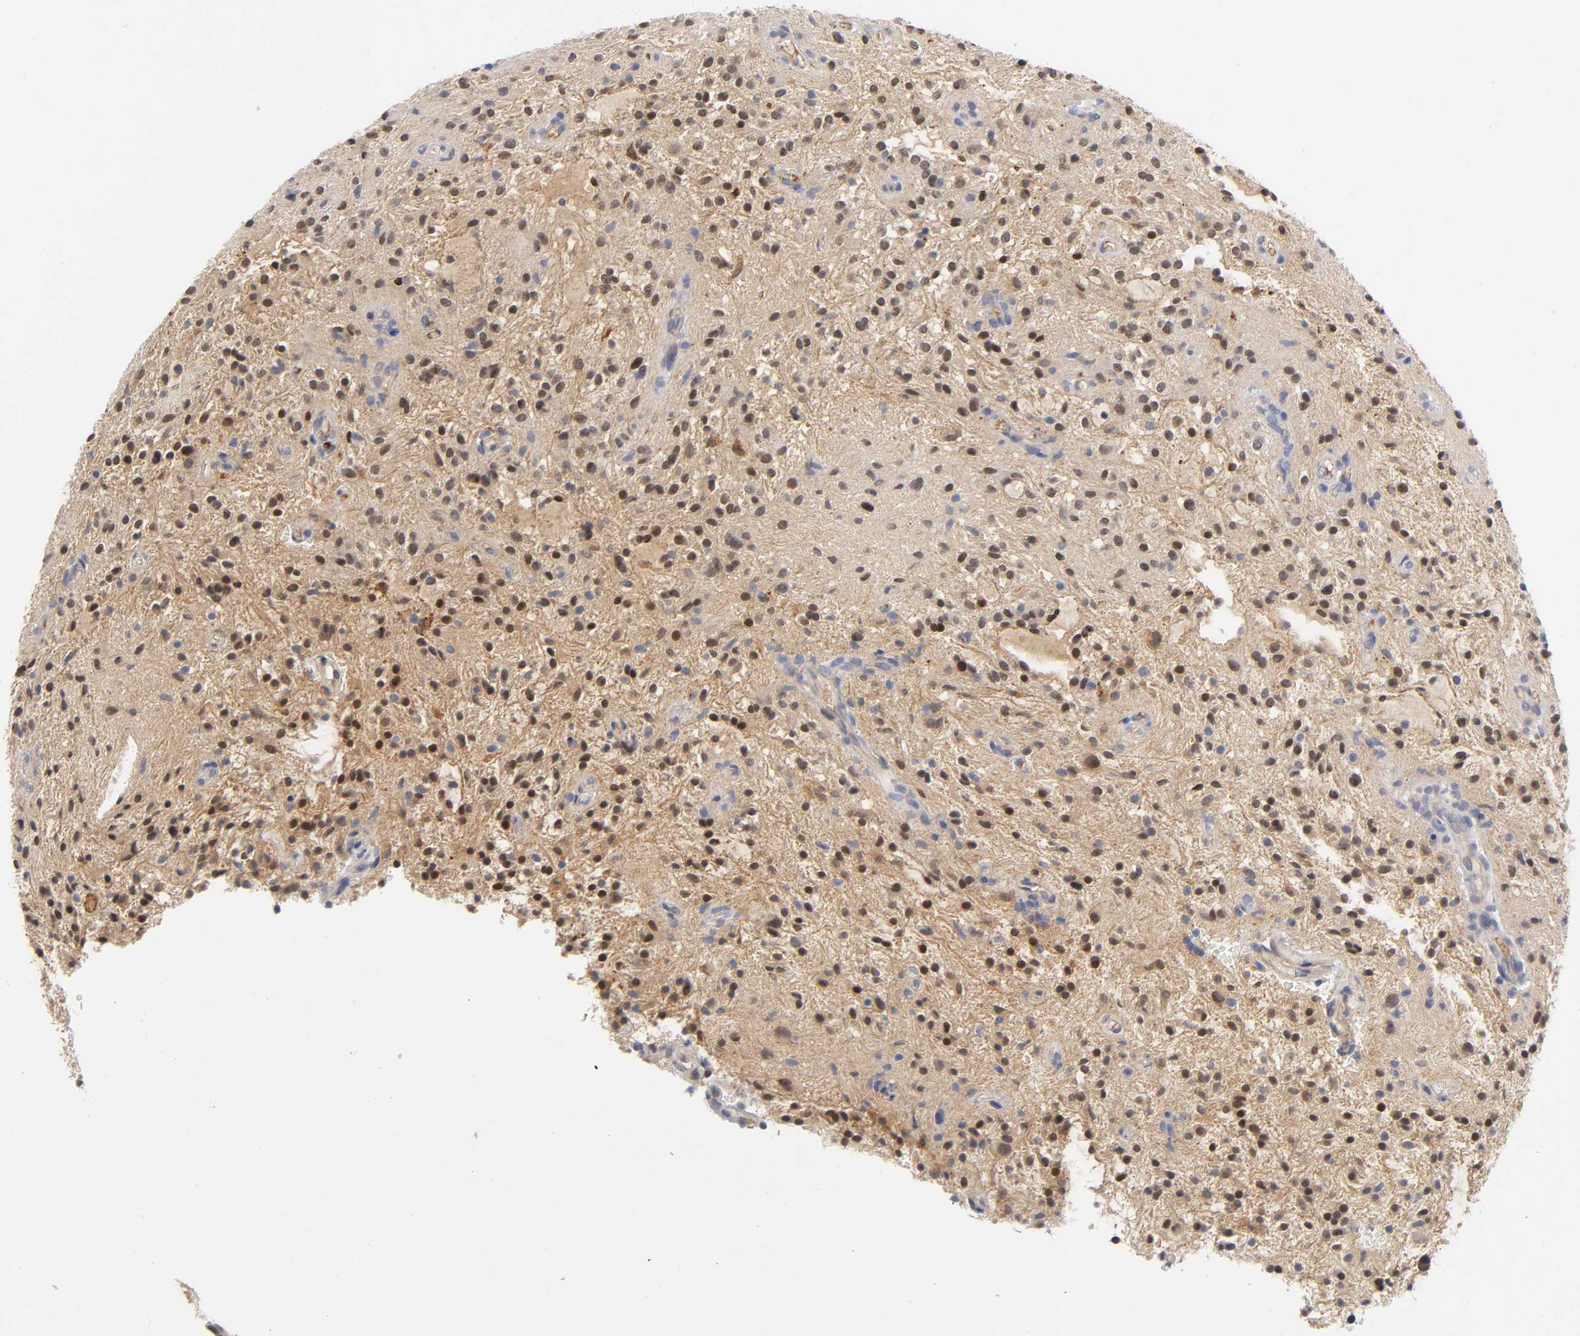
{"staining": {"intensity": "moderate", "quantity": ">75%", "location": "cytoplasmic/membranous,nuclear"}, "tissue": "glioma", "cell_type": "Tumor cells", "image_type": "cancer", "snomed": [{"axis": "morphology", "description": "Glioma, malignant, NOS"}, {"axis": "topography", "description": "Cerebellum"}], "caption": "Tumor cells display medium levels of moderate cytoplasmic/membranous and nuclear expression in approximately >75% of cells in malignant glioma. (IHC, brightfield microscopy, high magnification).", "gene": "NOVA1", "patient": {"sex": "female", "age": 10}}